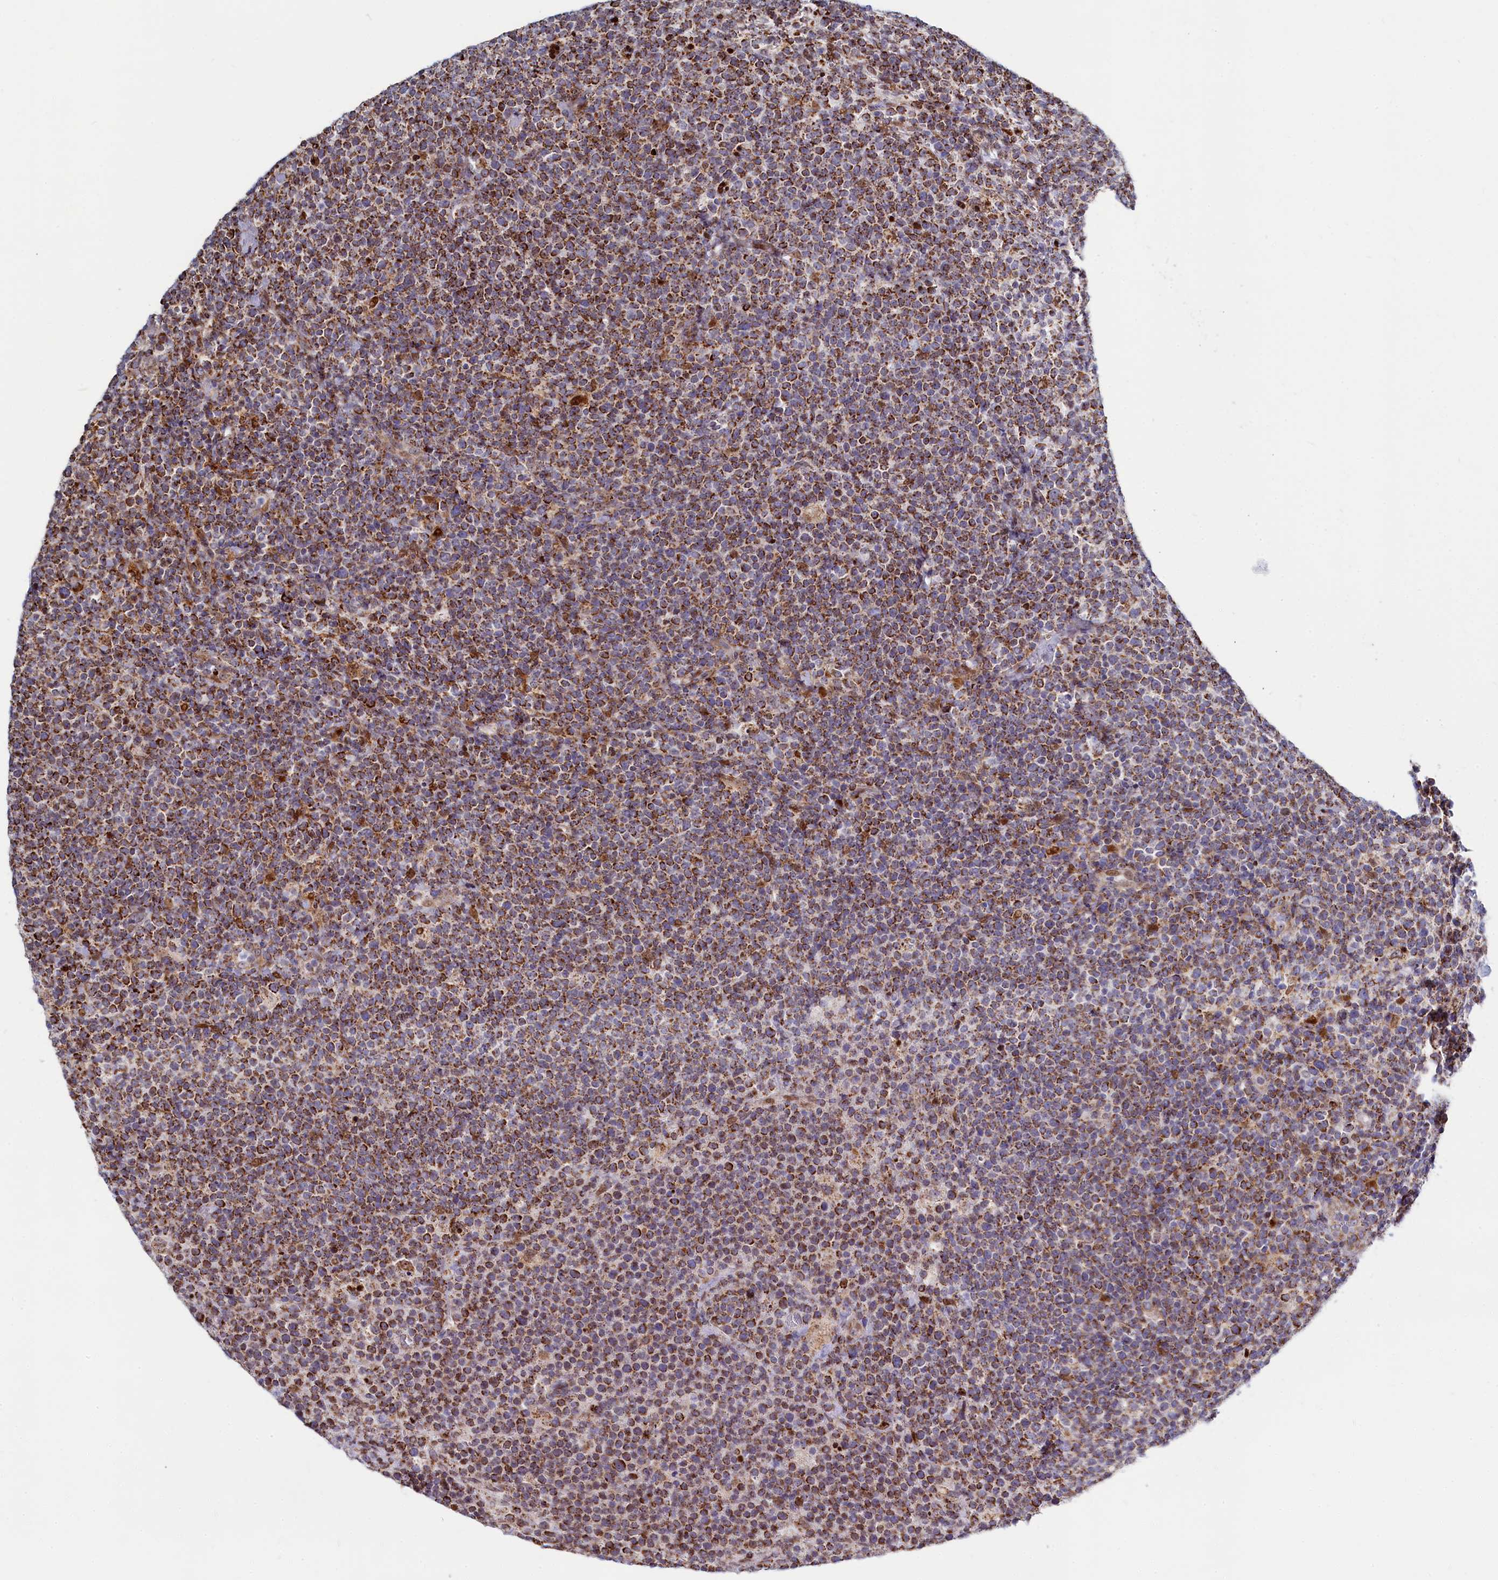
{"staining": {"intensity": "strong", "quantity": ">75%", "location": "cytoplasmic/membranous"}, "tissue": "lymphoma", "cell_type": "Tumor cells", "image_type": "cancer", "snomed": [{"axis": "morphology", "description": "Malignant lymphoma, non-Hodgkin's type, High grade"}, {"axis": "topography", "description": "Lymph node"}], "caption": "Malignant lymphoma, non-Hodgkin's type (high-grade) was stained to show a protein in brown. There is high levels of strong cytoplasmic/membranous expression in approximately >75% of tumor cells.", "gene": "HDGFL3", "patient": {"sex": "male", "age": 61}}